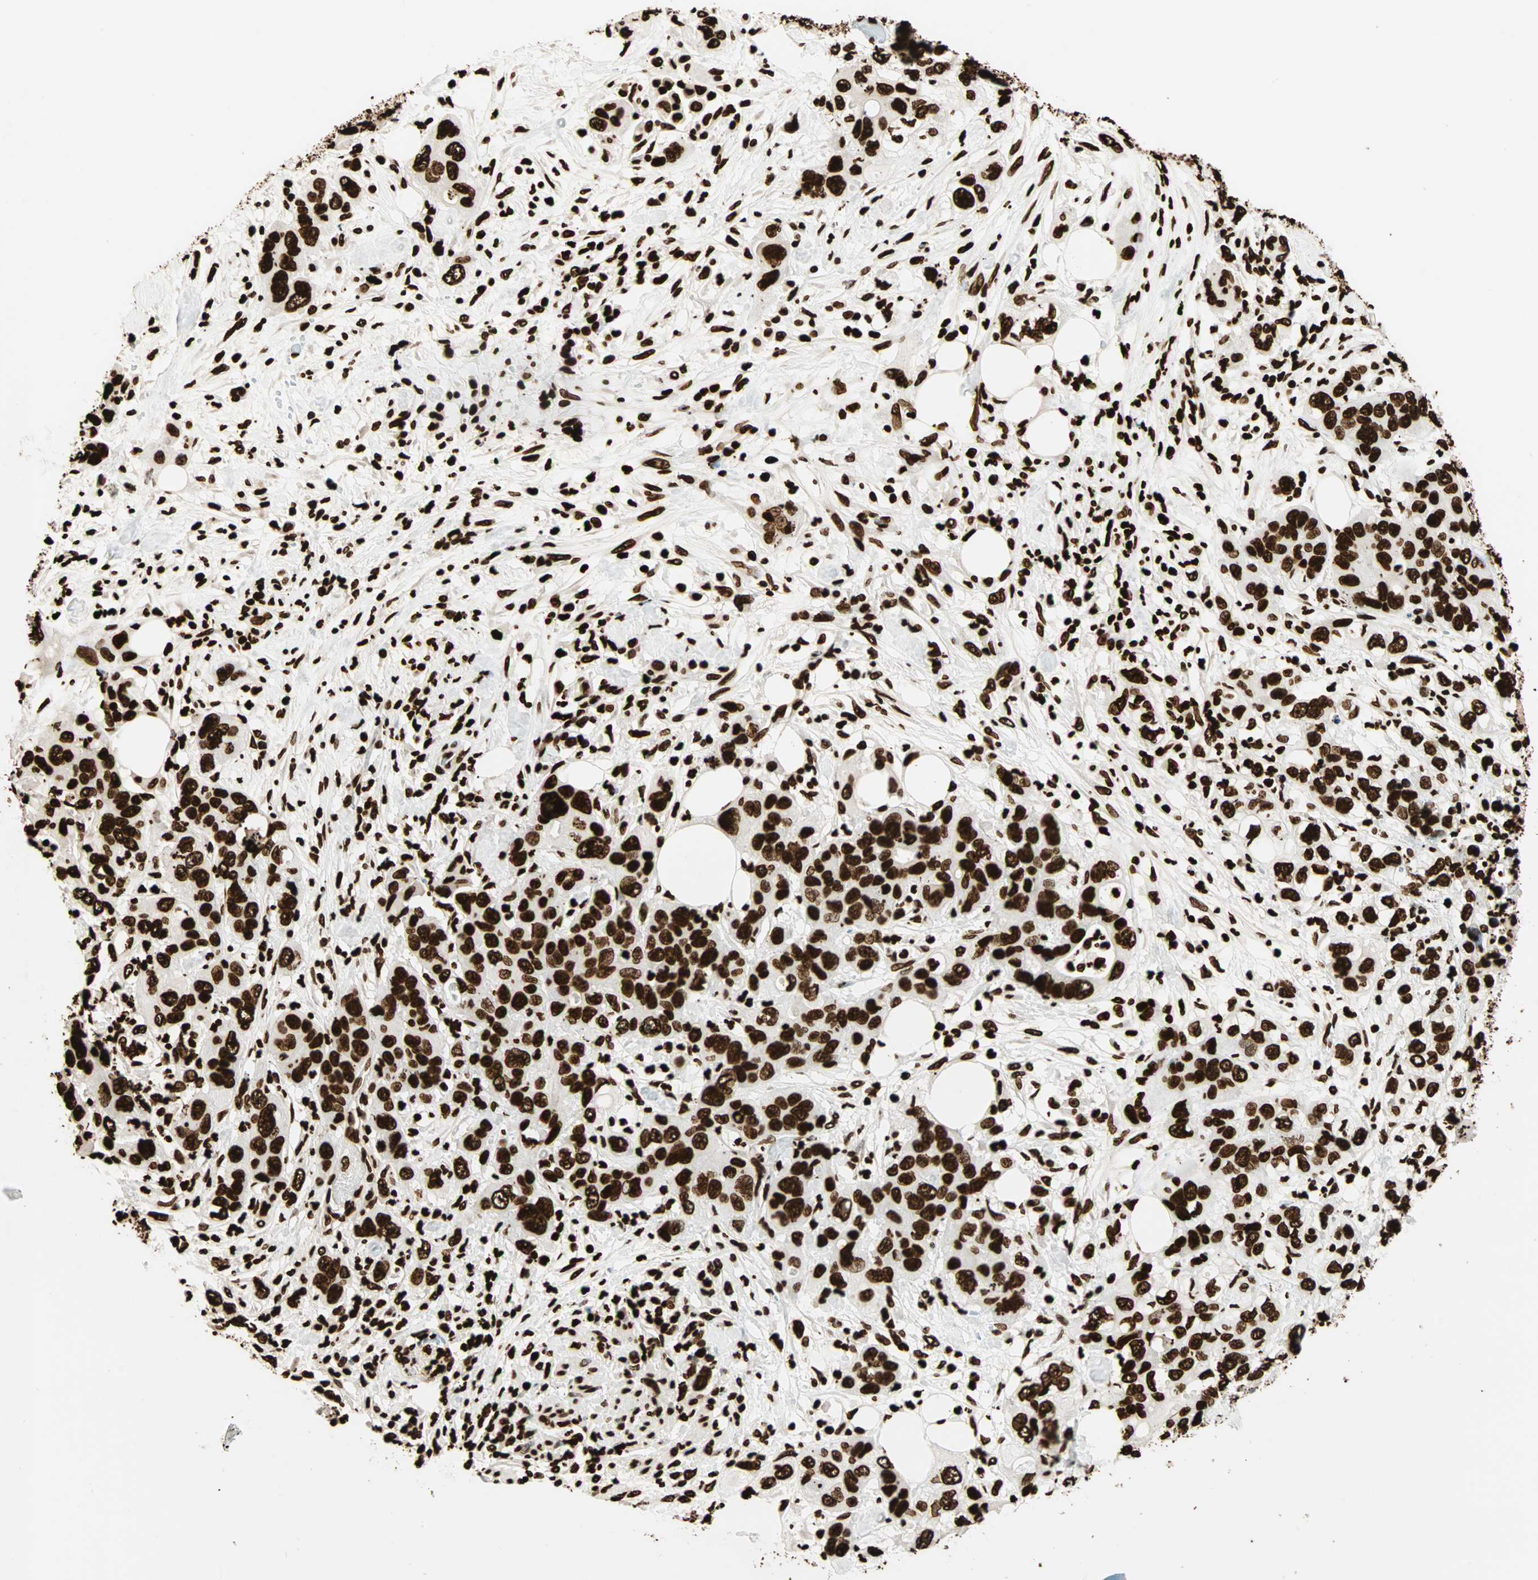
{"staining": {"intensity": "strong", "quantity": ">75%", "location": "nuclear"}, "tissue": "pancreatic cancer", "cell_type": "Tumor cells", "image_type": "cancer", "snomed": [{"axis": "morphology", "description": "Adenocarcinoma, NOS"}, {"axis": "topography", "description": "Pancreas"}], "caption": "Tumor cells show high levels of strong nuclear staining in about >75% of cells in human adenocarcinoma (pancreatic).", "gene": "GLI2", "patient": {"sex": "female", "age": 71}}